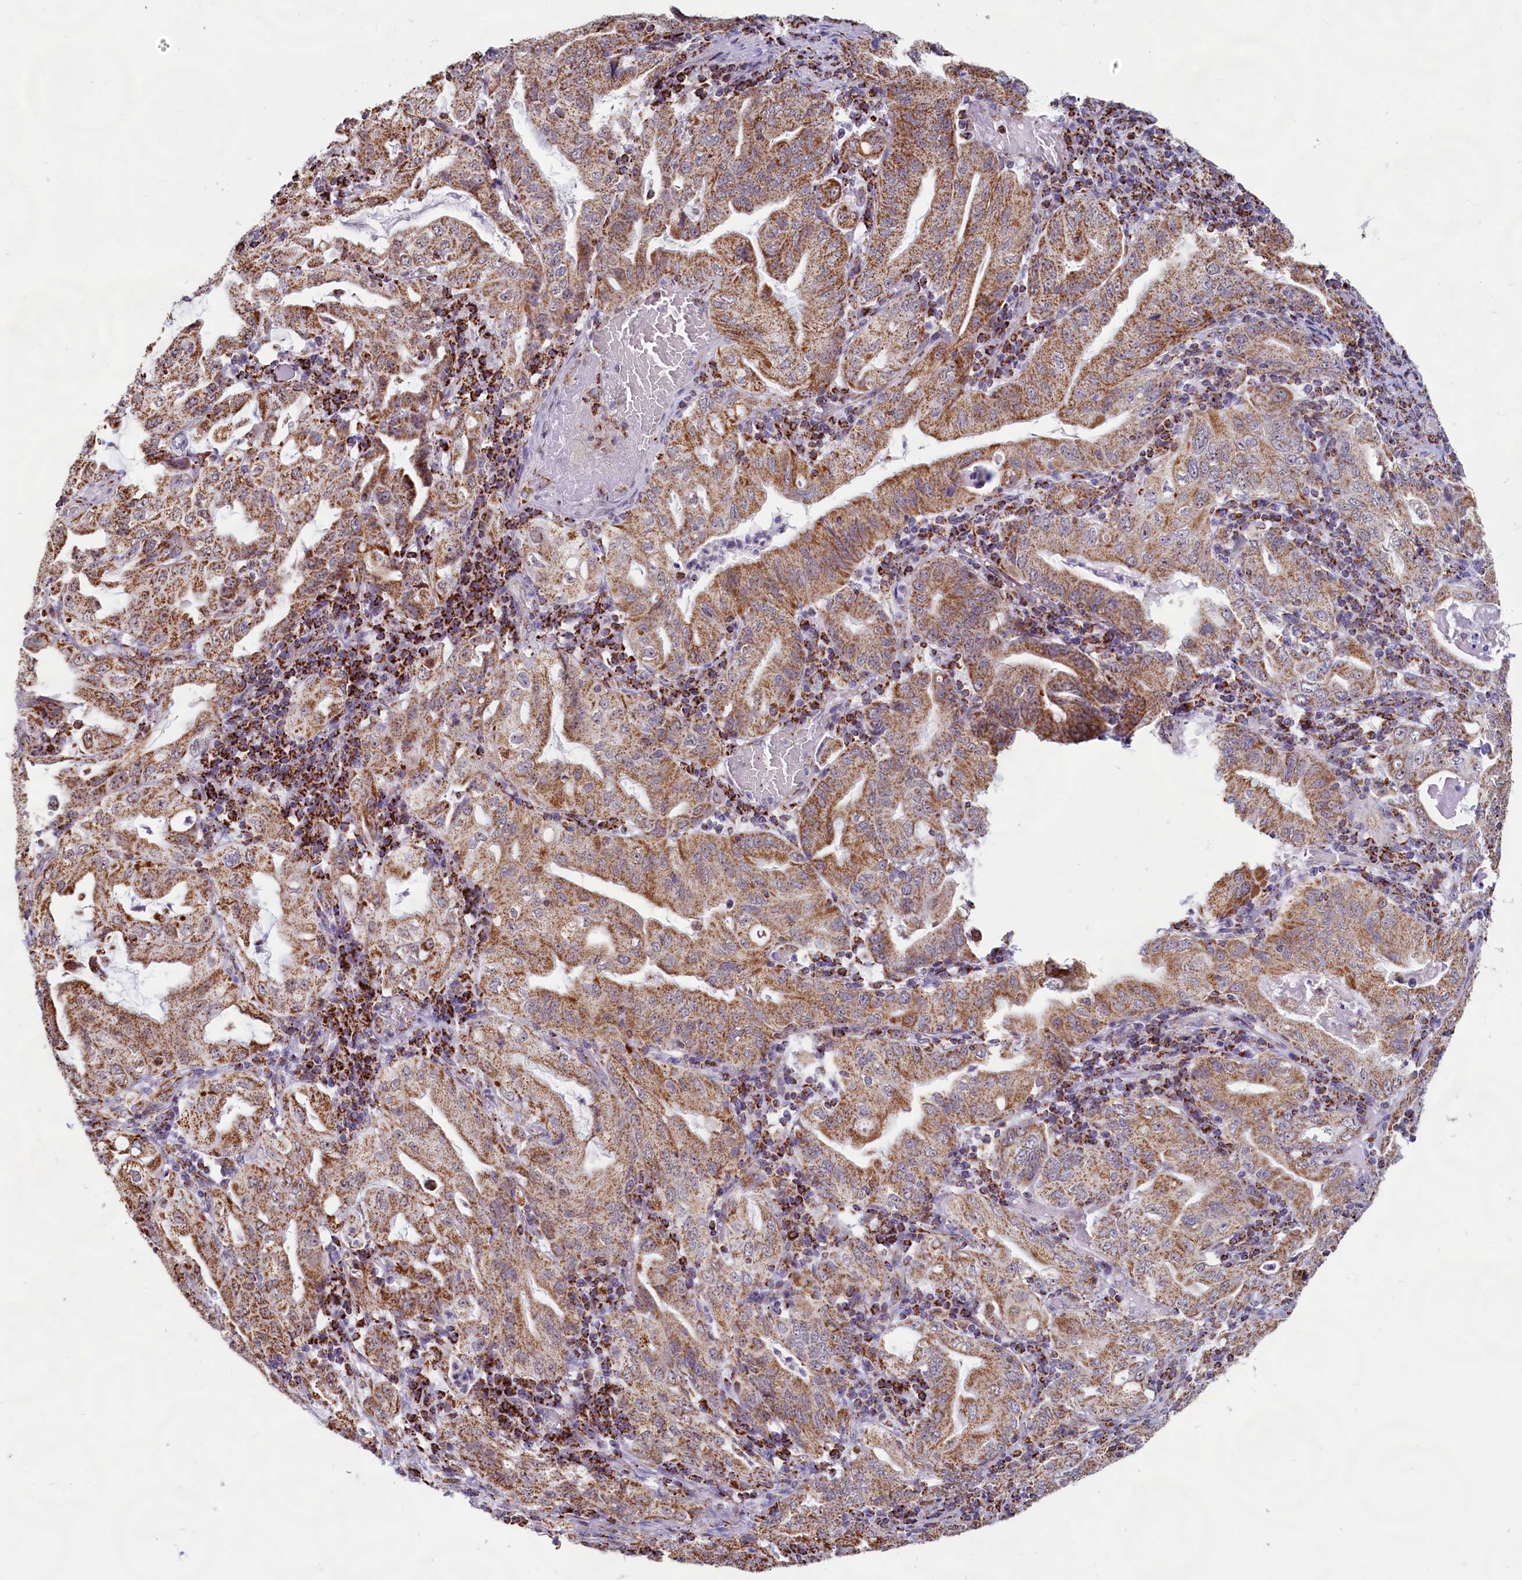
{"staining": {"intensity": "moderate", "quantity": ">75%", "location": "cytoplasmic/membranous"}, "tissue": "stomach cancer", "cell_type": "Tumor cells", "image_type": "cancer", "snomed": [{"axis": "morphology", "description": "Normal tissue, NOS"}, {"axis": "morphology", "description": "Adenocarcinoma, NOS"}, {"axis": "topography", "description": "Esophagus"}, {"axis": "topography", "description": "Stomach, upper"}, {"axis": "topography", "description": "Peripheral nerve tissue"}], "caption": "Immunohistochemical staining of stomach cancer shows medium levels of moderate cytoplasmic/membranous protein expression in about >75% of tumor cells. (brown staining indicates protein expression, while blue staining denotes nuclei).", "gene": "C1D", "patient": {"sex": "male", "age": 62}}